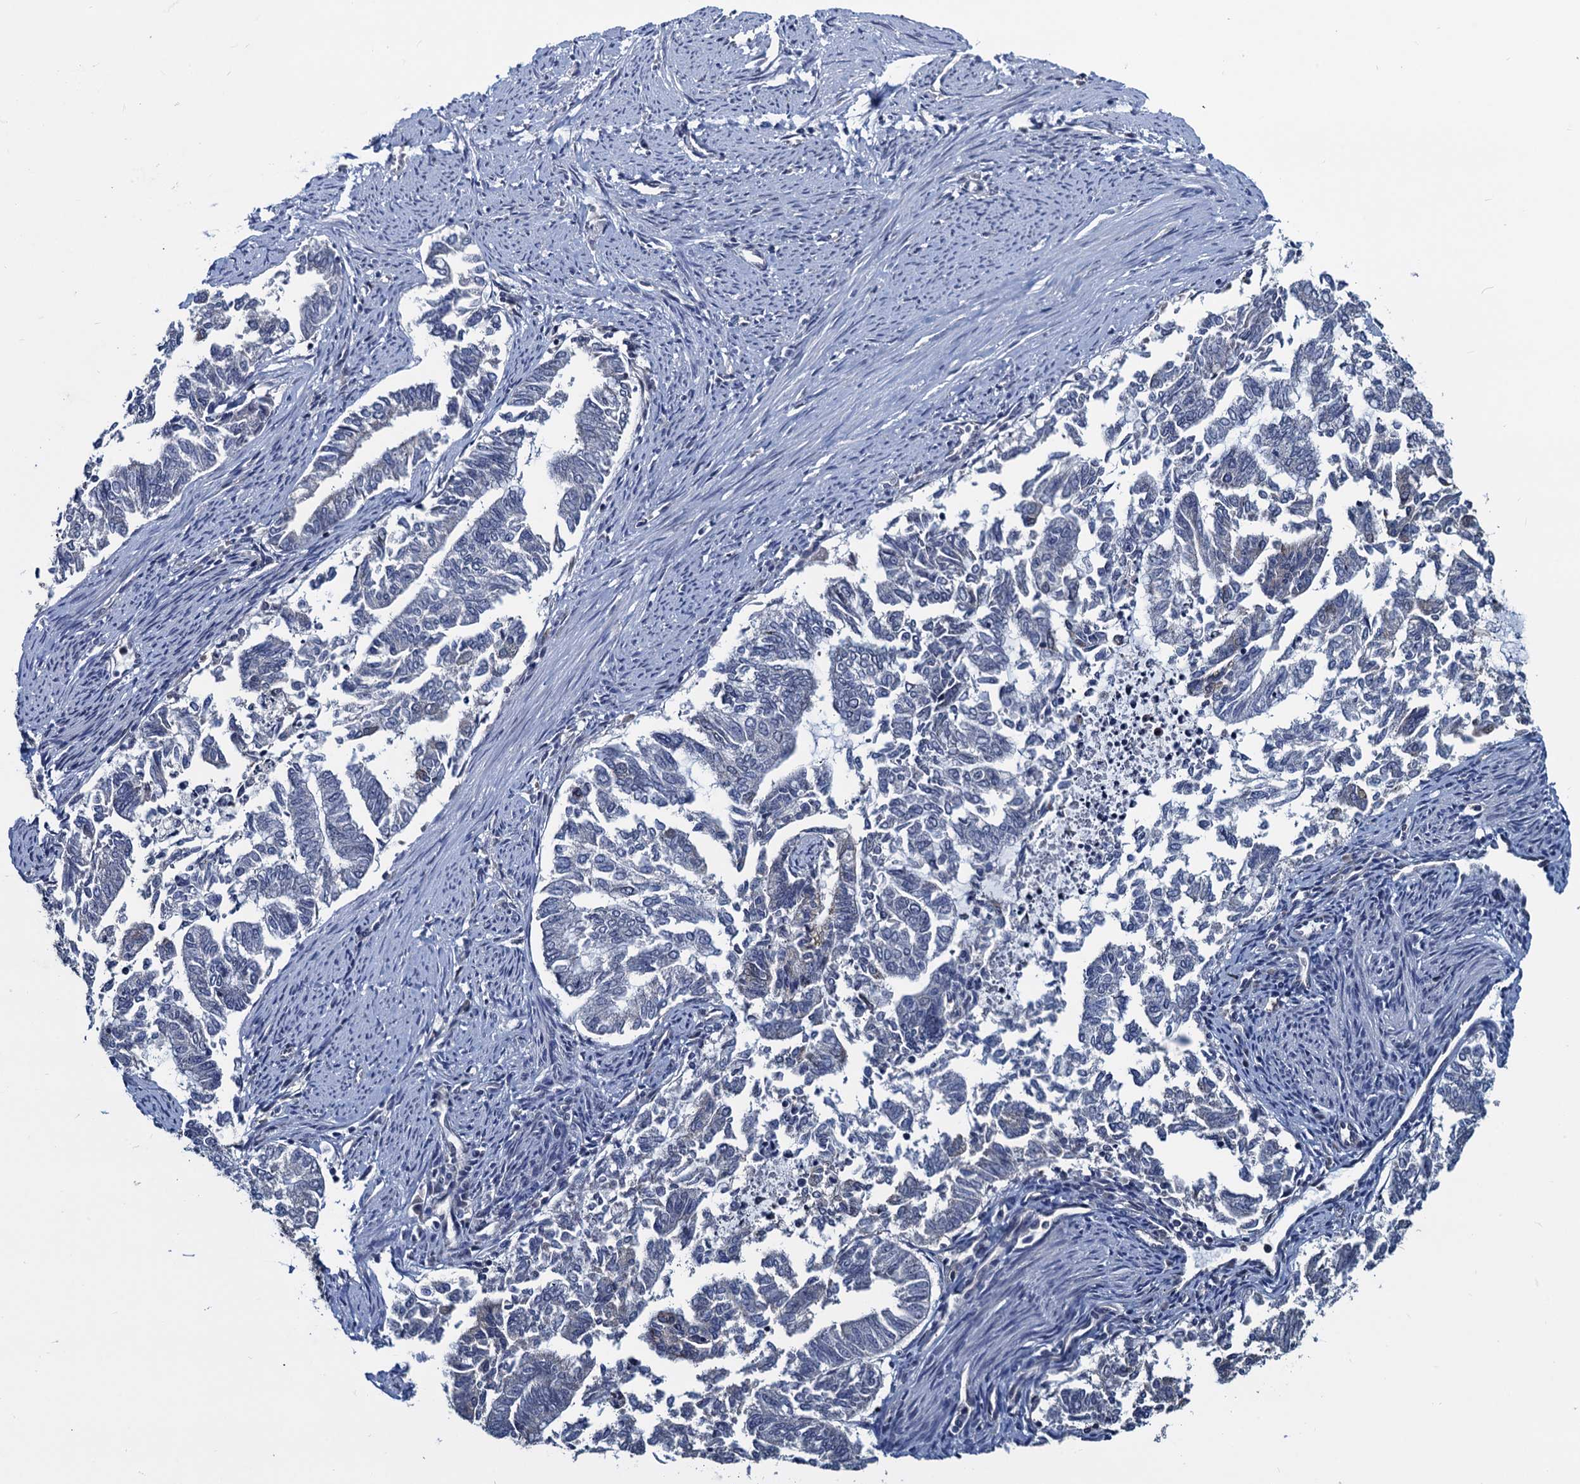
{"staining": {"intensity": "negative", "quantity": "none", "location": "none"}, "tissue": "endometrial cancer", "cell_type": "Tumor cells", "image_type": "cancer", "snomed": [{"axis": "morphology", "description": "Adenocarcinoma, NOS"}, {"axis": "topography", "description": "Endometrium"}], "caption": "Protein analysis of endometrial adenocarcinoma displays no significant positivity in tumor cells. (DAB (3,3'-diaminobenzidine) immunohistochemistry (IHC), high magnification).", "gene": "RNF125", "patient": {"sex": "female", "age": 79}}